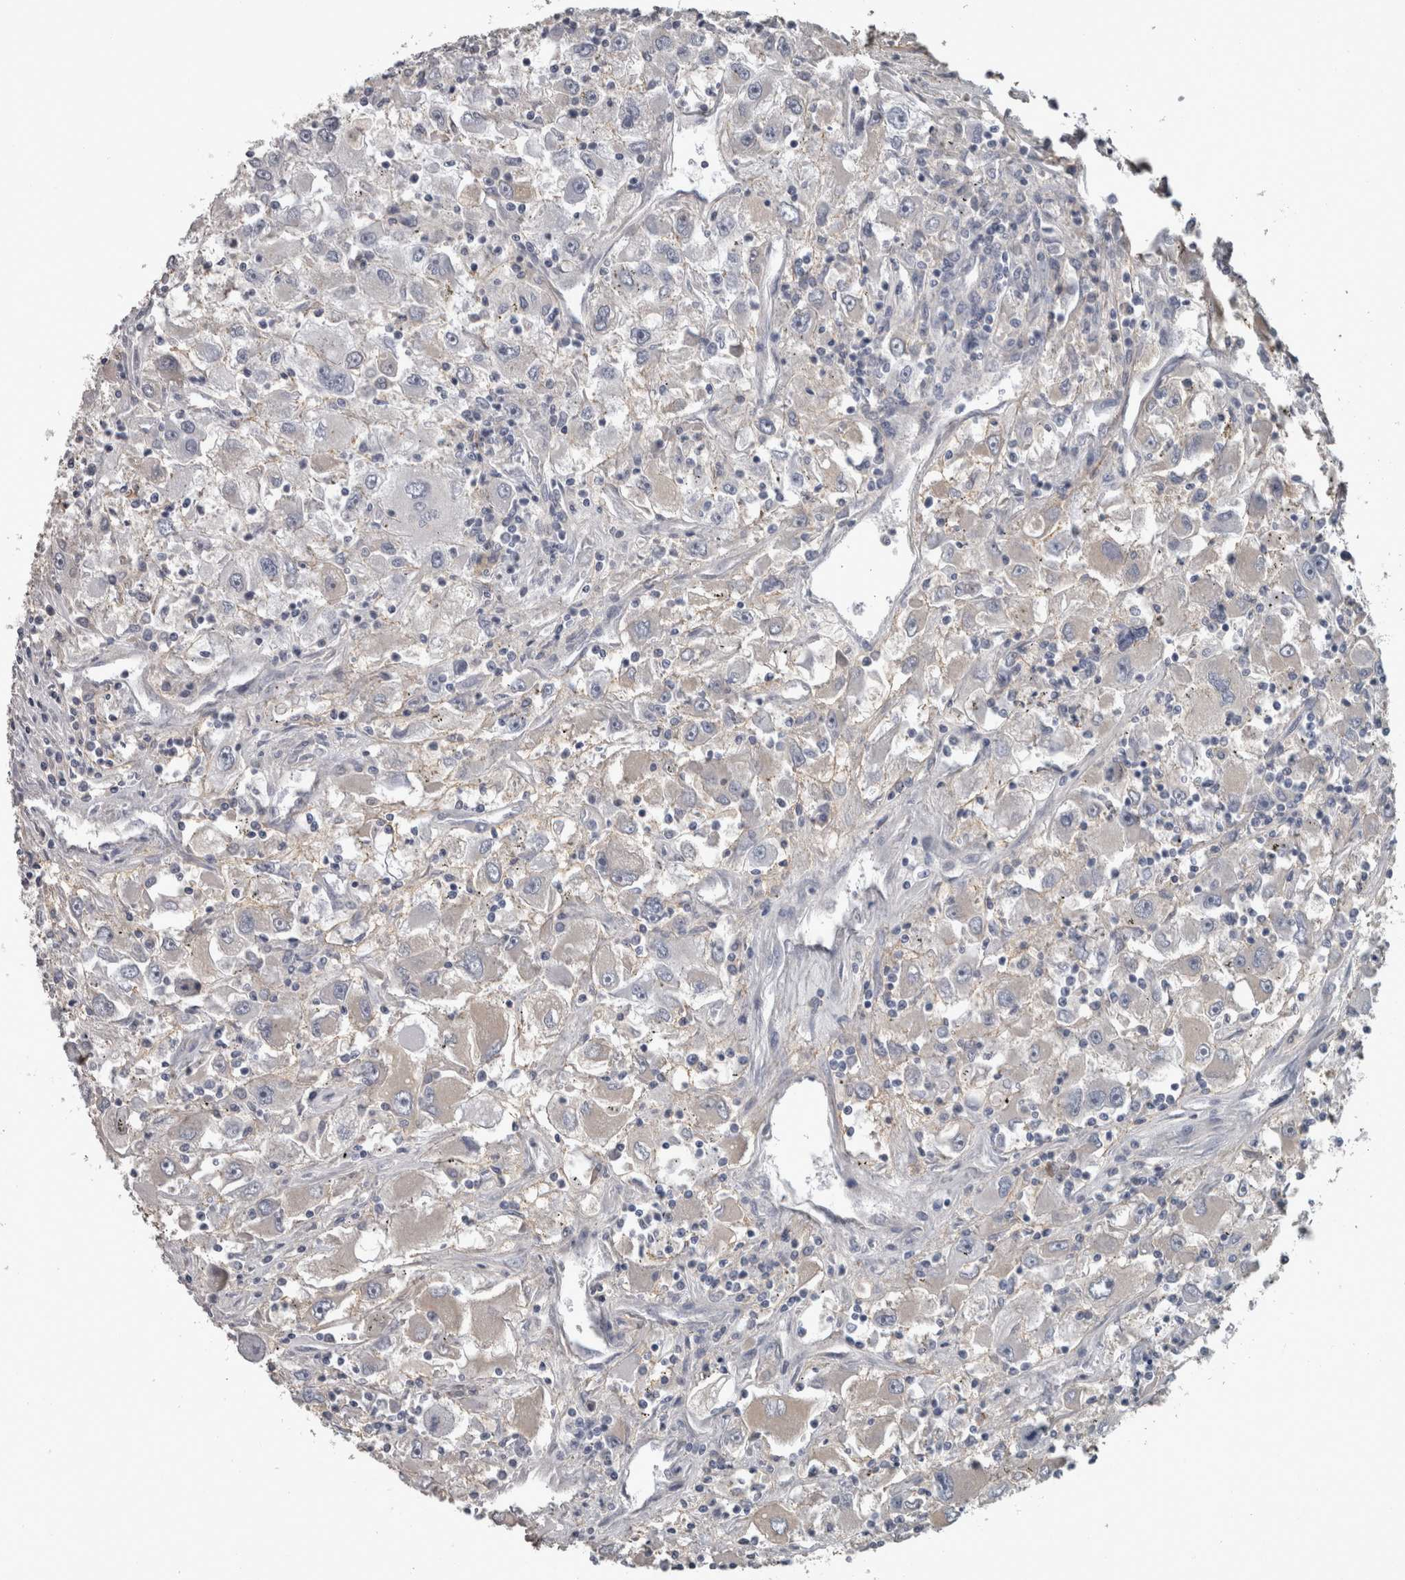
{"staining": {"intensity": "negative", "quantity": "none", "location": "none"}, "tissue": "renal cancer", "cell_type": "Tumor cells", "image_type": "cancer", "snomed": [{"axis": "morphology", "description": "Adenocarcinoma, NOS"}, {"axis": "topography", "description": "Kidney"}], "caption": "Adenocarcinoma (renal) was stained to show a protein in brown. There is no significant expression in tumor cells. (Stains: DAB immunohistochemistry with hematoxylin counter stain, Microscopy: brightfield microscopy at high magnification).", "gene": "EFEMP2", "patient": {"sex": "female", "age": 52}}